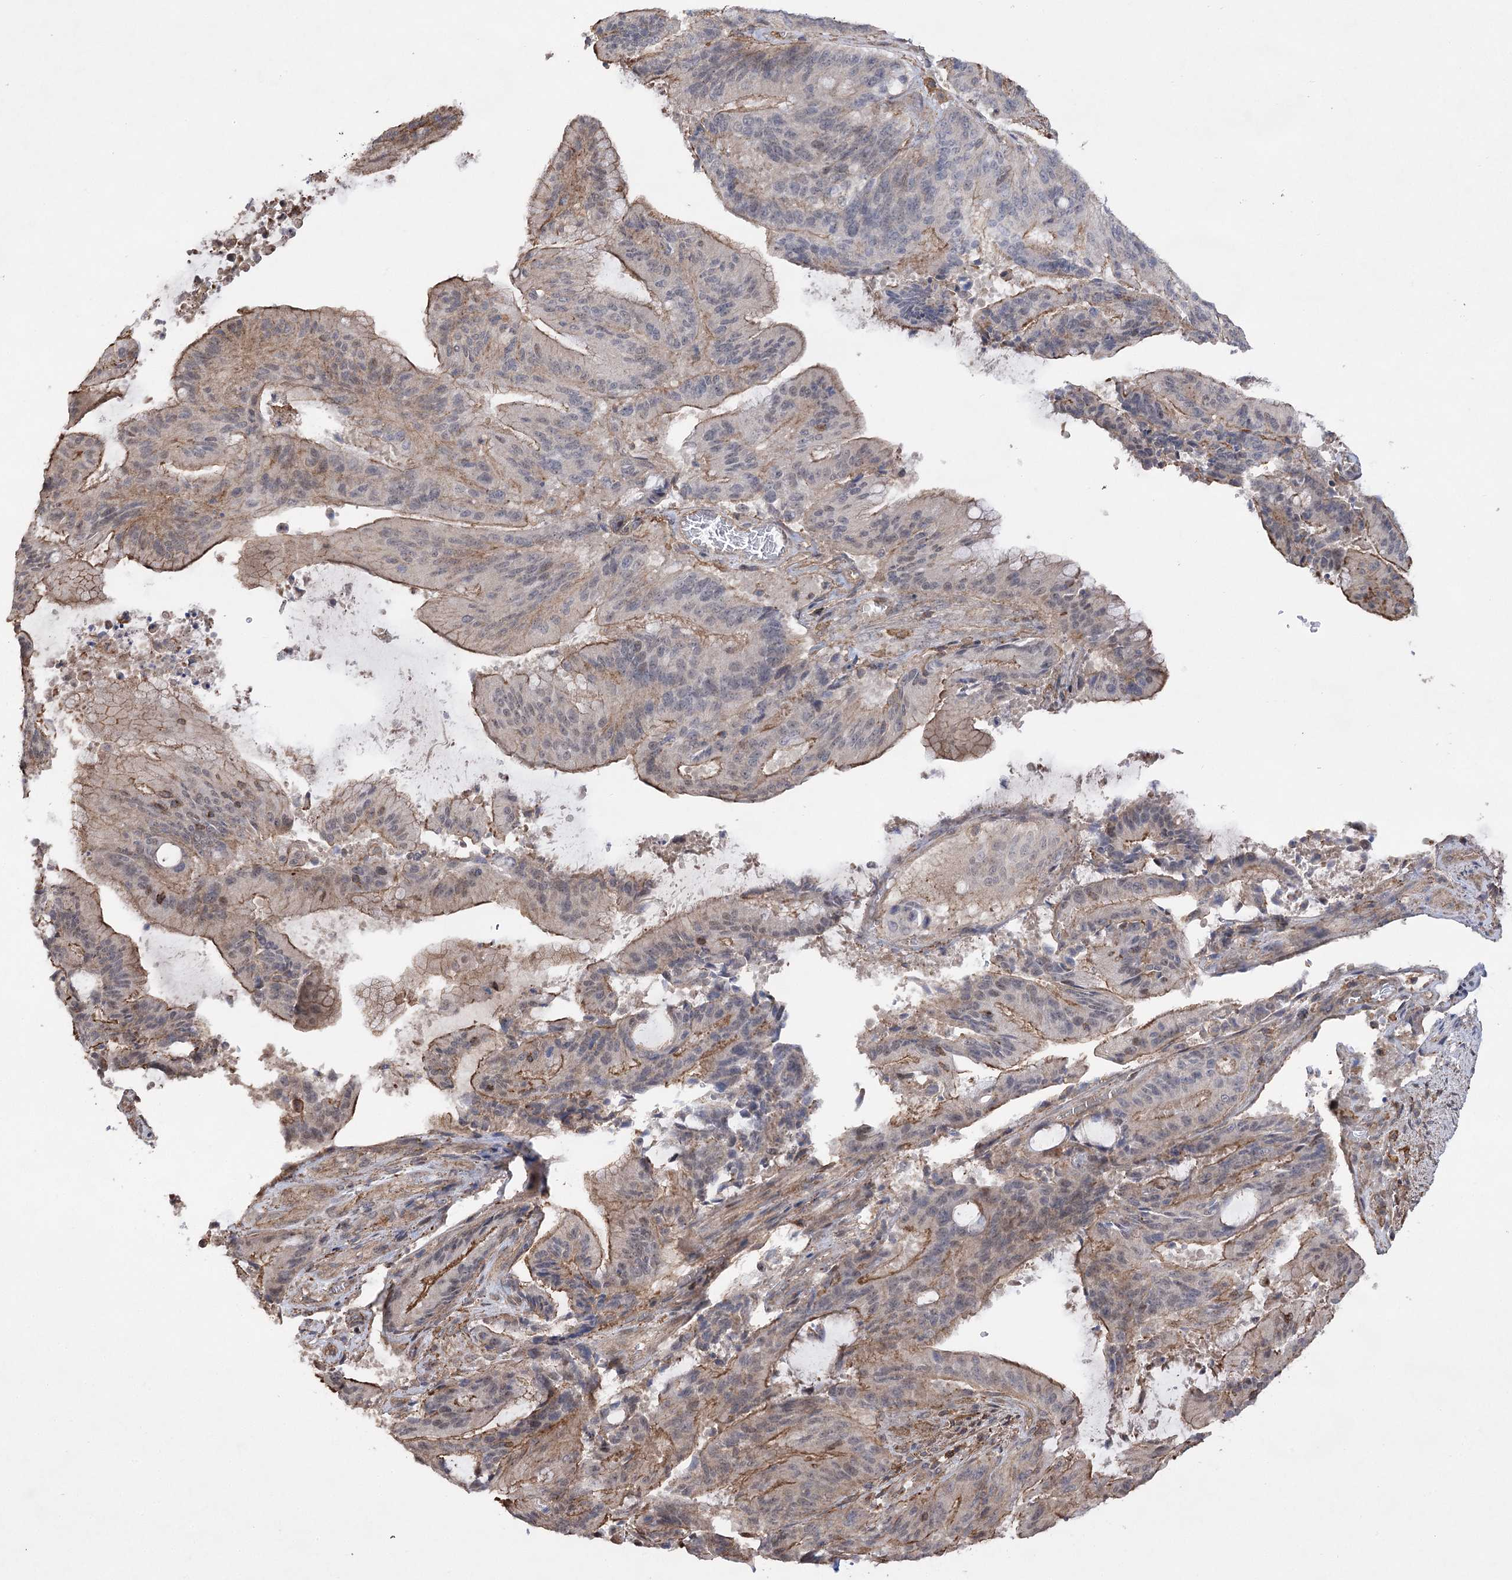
{"staining": {"intensity": "moderate", "quantity": "25%-75%", "location": "cytoplasmic/membranous"}, "tissue": "liver cancer", "cell_type": "Tumor cells", "image_type": "cancer", "snomed": [{"axis": "morphology", "description": "Normal tissue, NOS"}, {"axis": "morphology", "description": "Cholangiocarcinoma"}, {"axis": "topography", "description": "Liver"}, {"axis": "topography", "description": "Peripheral nerve tissue"}], "caption": "Liver cancer (cholangiocarcinoma) stained for a protein (brown) shows moderate cytoplasmic/membranous positive staining in about 25%-75% of tumor cells.", "gene": "OBSL1", "patient": {"sex": "female", "age": 73}}